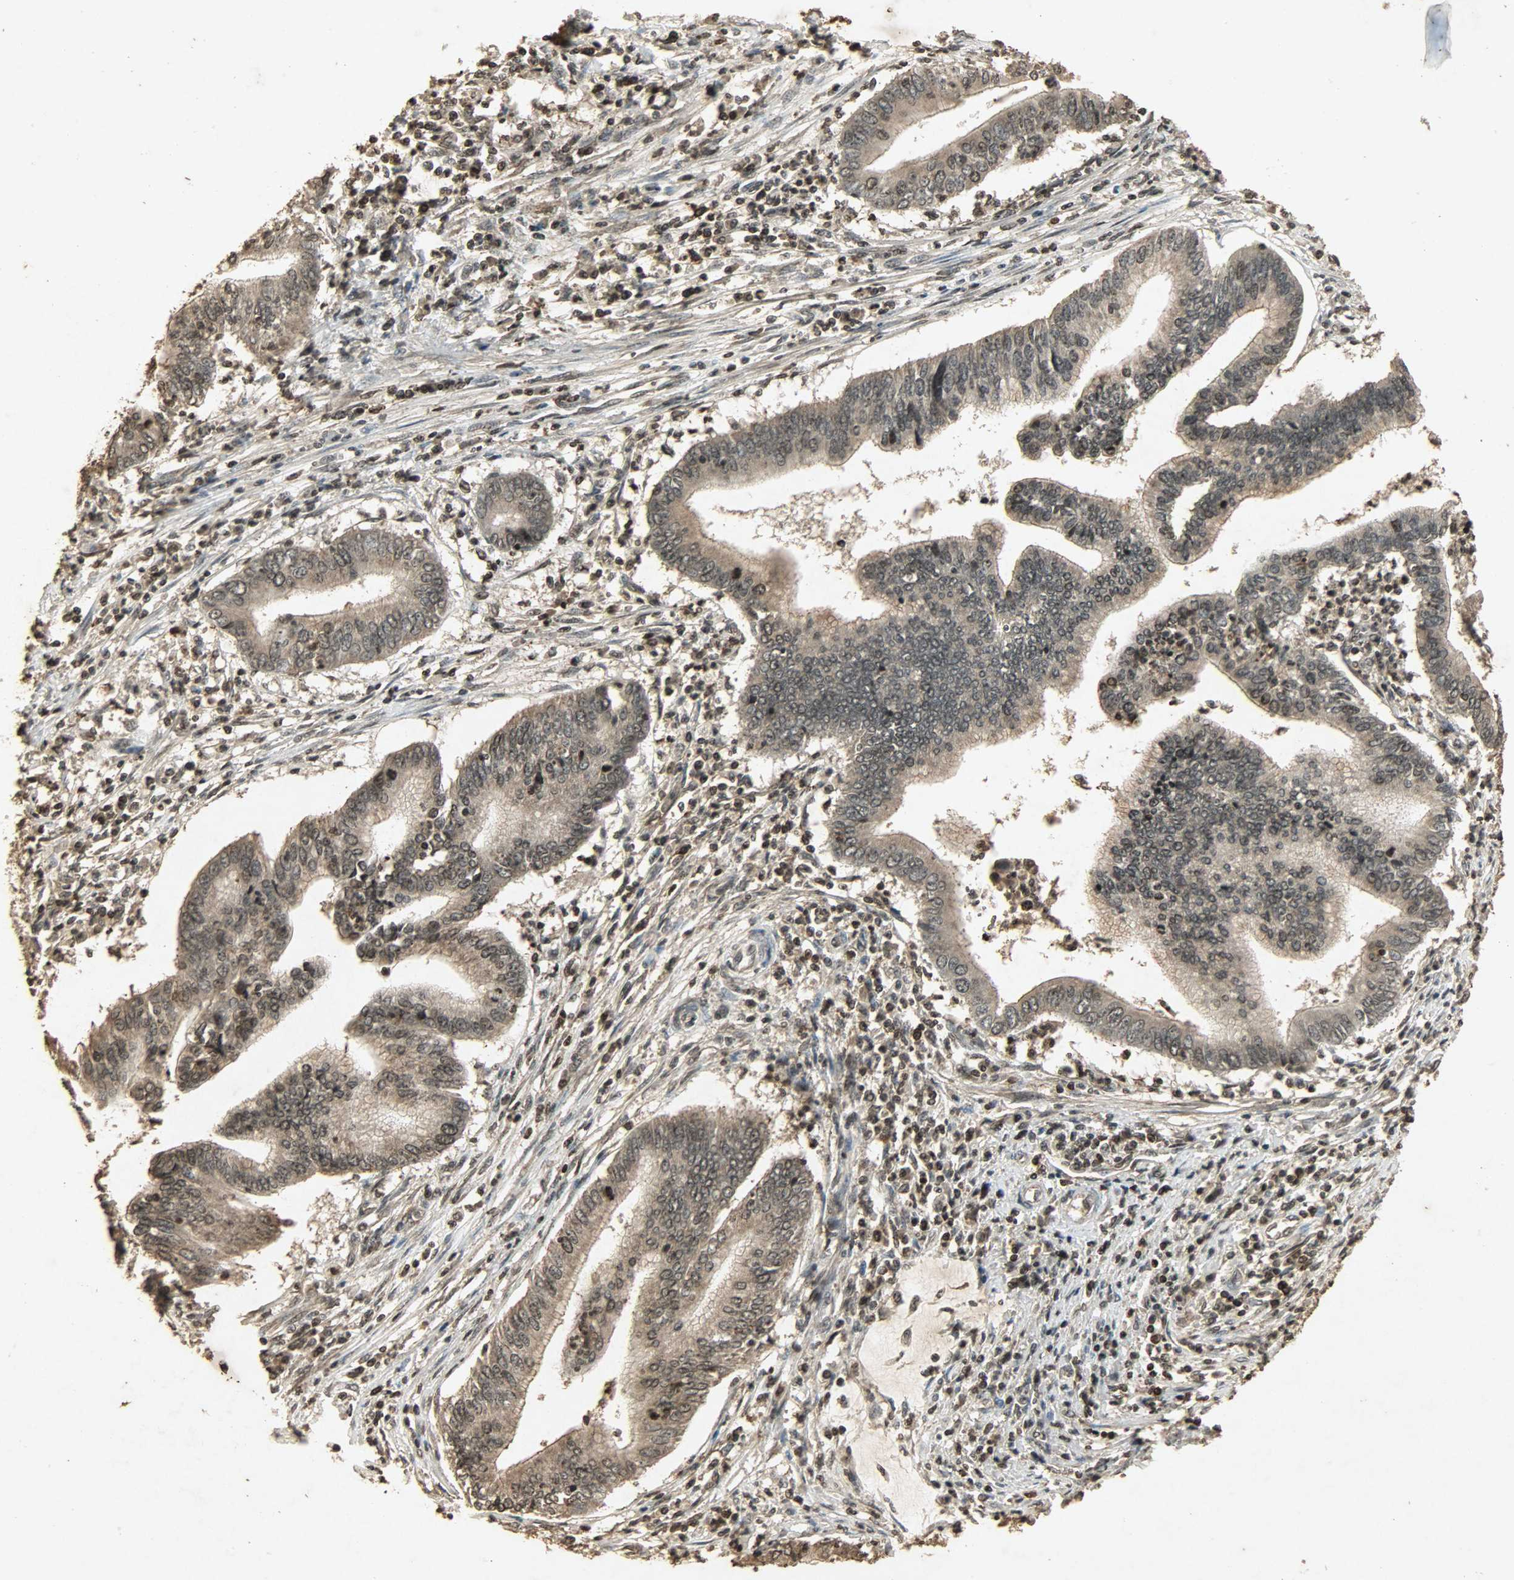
{"staining": {"intensity": "moderate", "quantity": ">75%", "location": "cytoplasmic/membranous,nuclear"}, "tissue": "cervical cancer", "cell_type": "Tumor cells", "image_type": "cancer", "snomed": [{"axis": "morphology", "description": "Adenocarcinoma, NOS"}, {"axis": "topography", "description": "Cervix"}], "caption": "This micrograph displays IHC staining of human cervical cancer, with medium moderate cytoplasmic/membranous and nuclear staining in about >75% of tumor cells.", "gene": "PPP3R1", "patient": {"sex": "female", "age": 36}}